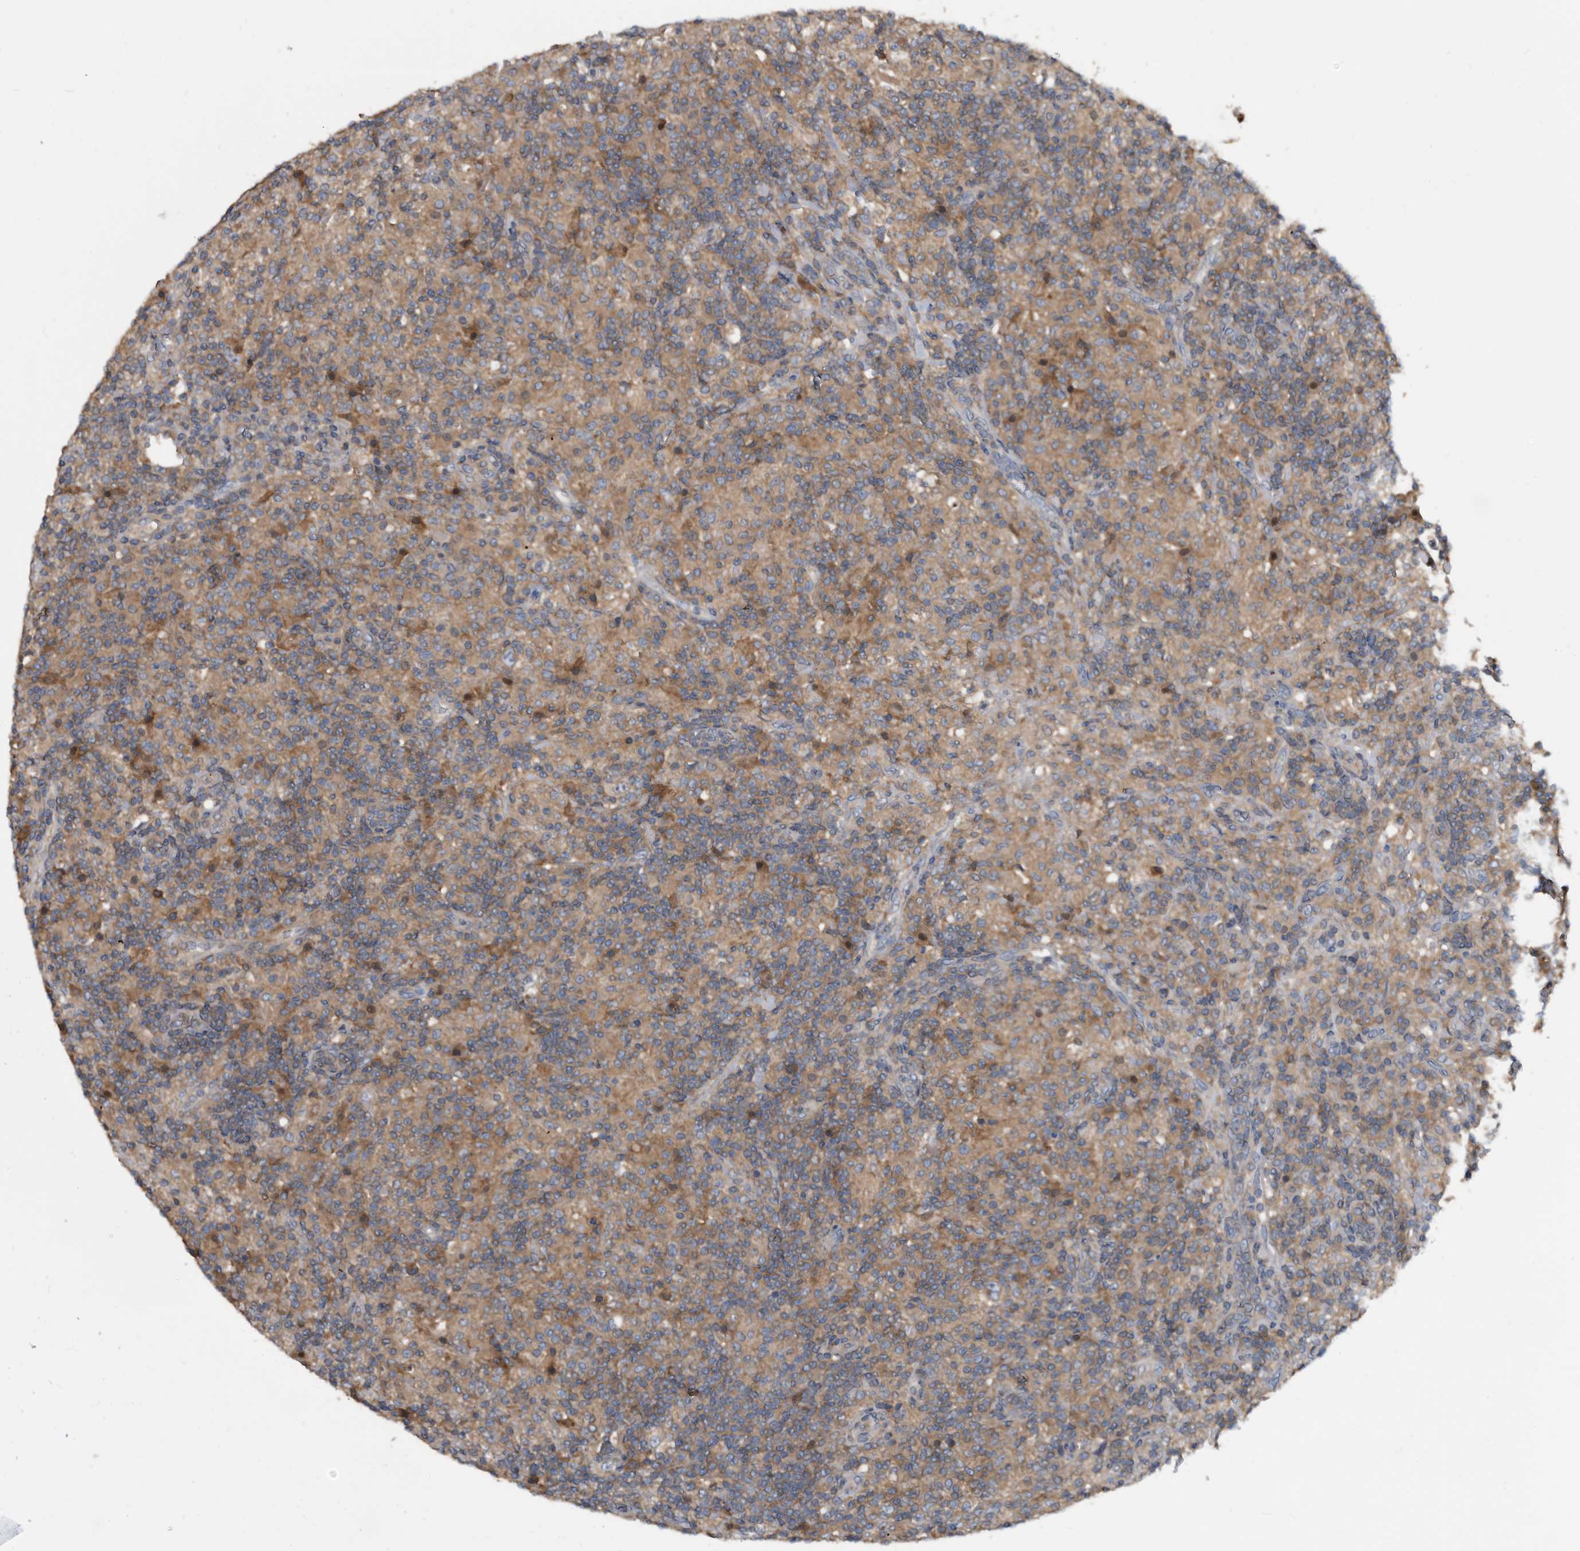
{"staining": {"intensity": "negative", "quantity": "none", "location": "none"}, "tissue": "lymphoma", "cell_type": "Tumor cells", "image_type": "cancer", "snomed": [{"axis": "morphology", "description": "Hodgkin's disease, NOS"}, {"axis": "topography", "description": "Lymph node"}], "caption": "Immunohistochemistry photomicrograph of neoplastic tissue: human lymphoma stained with DAB reveals no significant protein expression in tumor cells.", "gene": "APEH", "patient": {"sex": "male", "age": 70}}